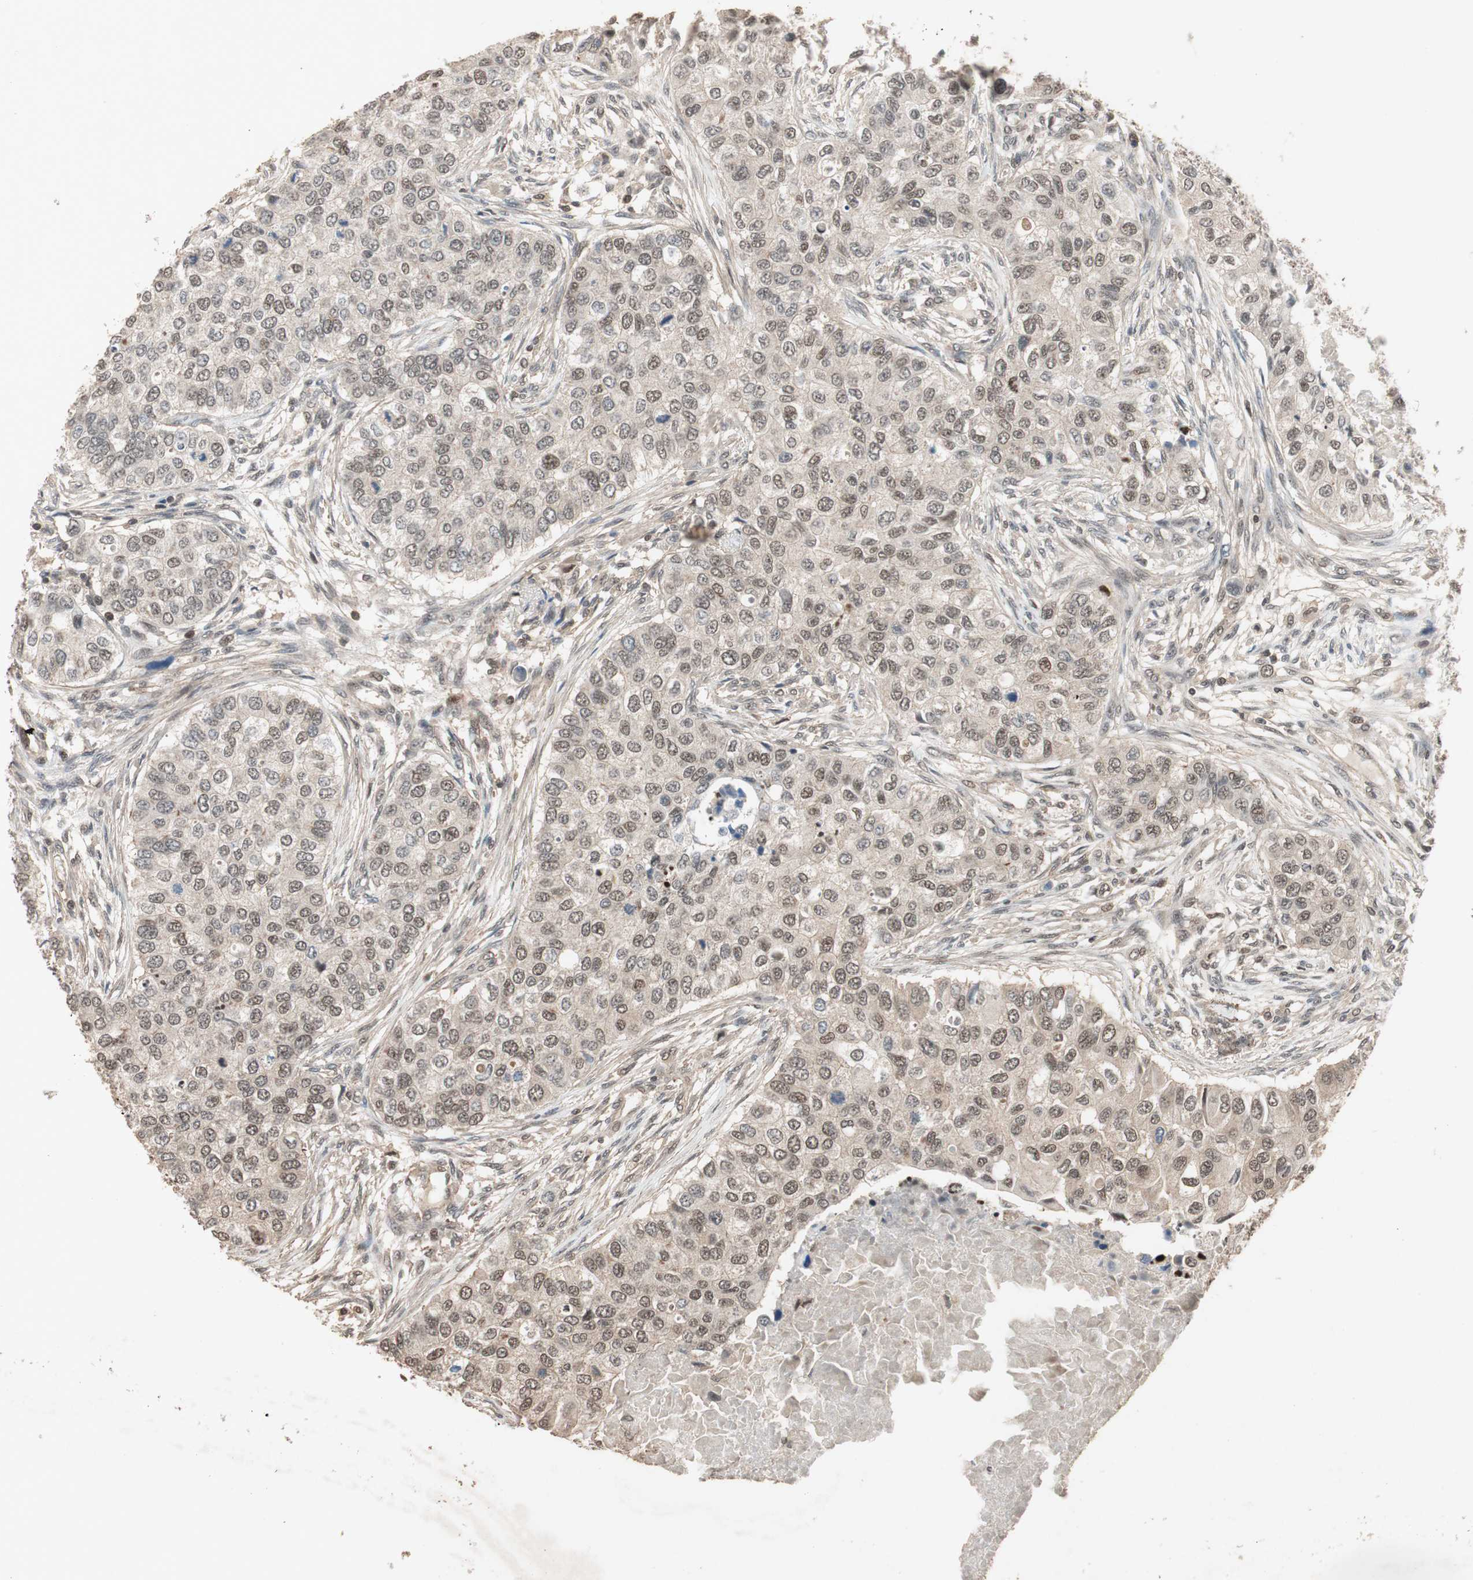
{"staining": {"intensity": "moderate", "quantity": ">75%", "location": "cytoplasmic/membranous,nuclear"}, "tissue": "breast cancer", "cell_type": "Tumor cells", "image_type": "cancer", "snomed": [{"axis": "morphology", "description": "Normal tissue, NOS"}, {"axis": "morphology", "description": "Duct carcinoma"}, {"axis": "topography", "description": "Breast"}], "caption": "Breast cancer stained with a brown dye displays moderate cytoplasmic/membranous and nuclear positive staining in about >75% of tumor cells.", "gene": "GART", "patient": {"sex": "female", "age": 49}}